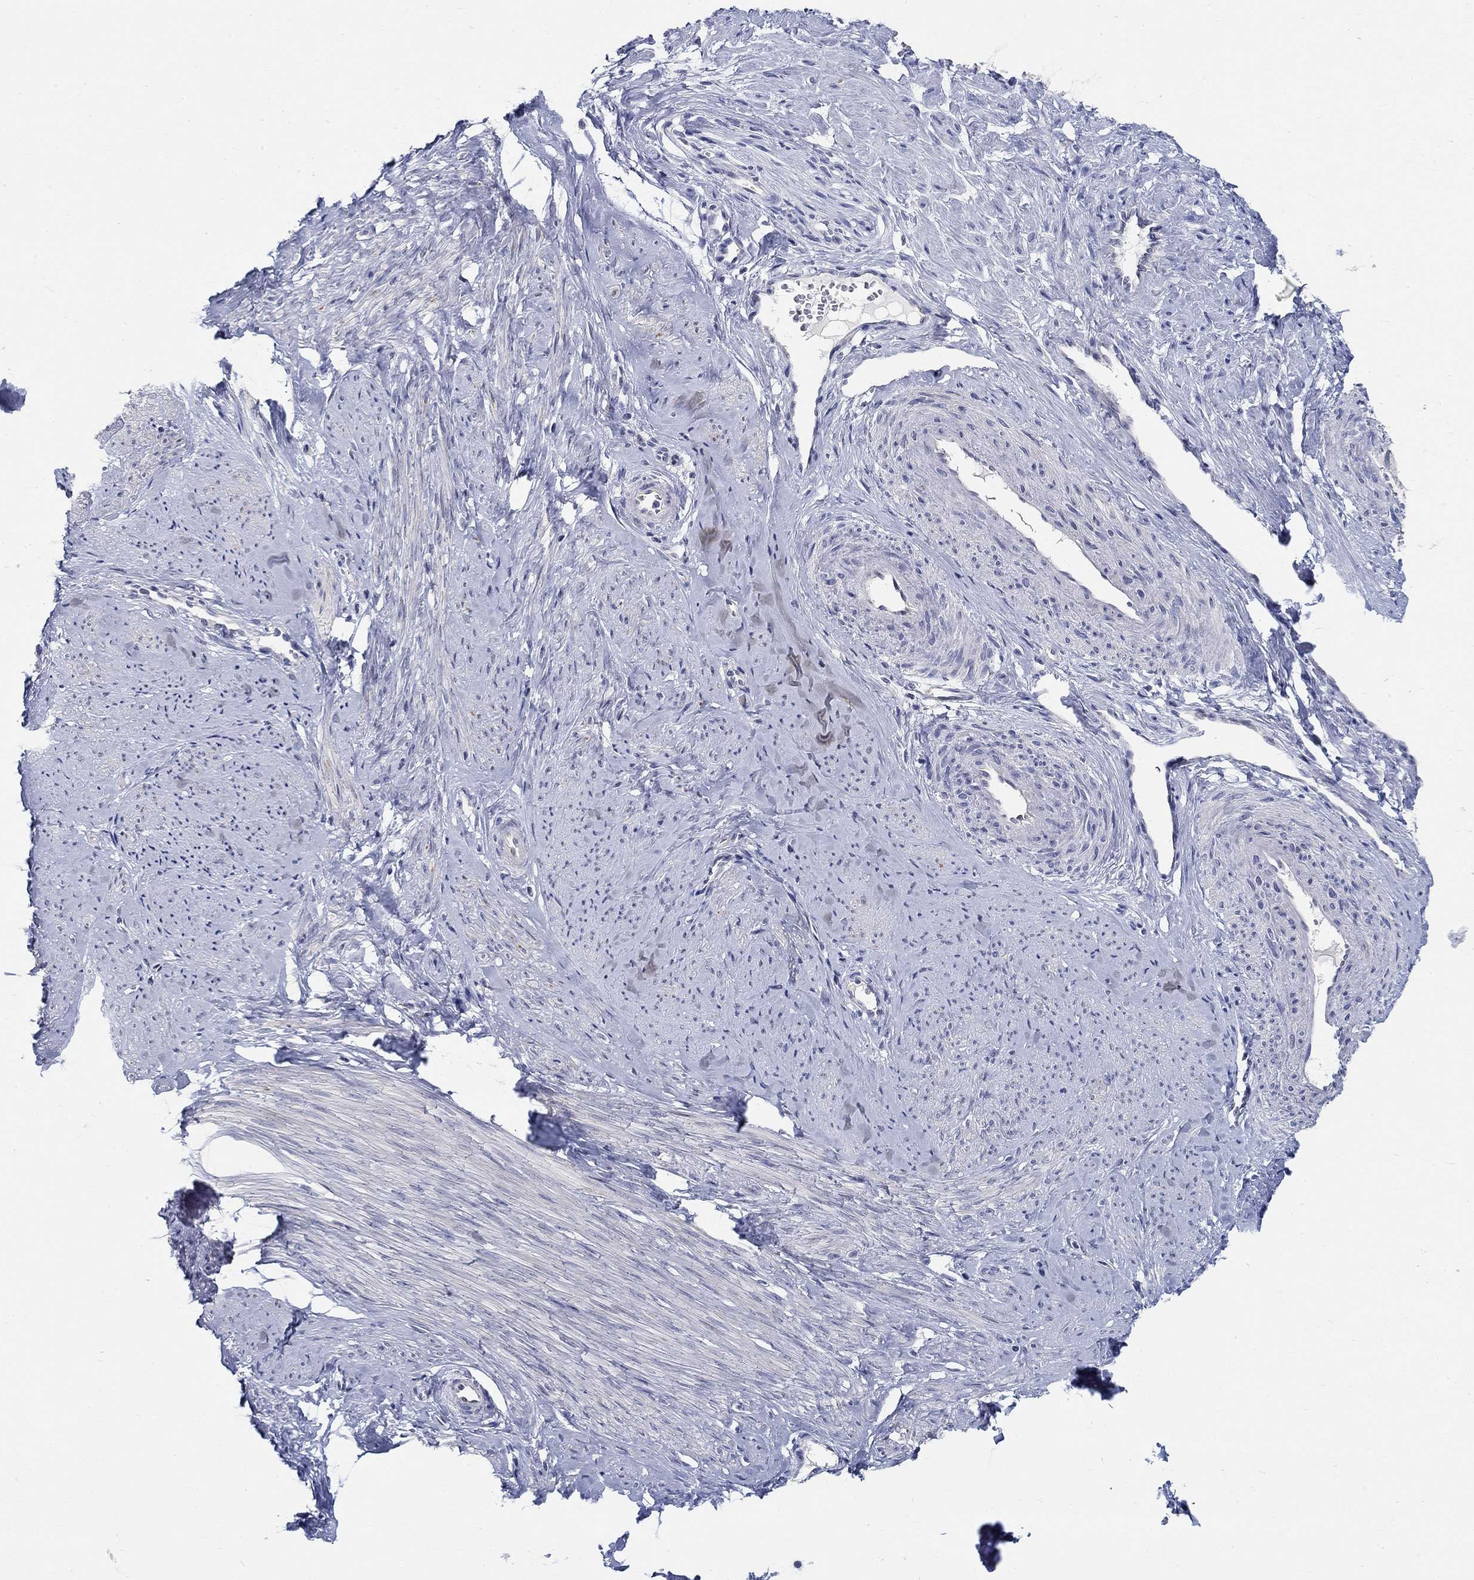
{"staining": {"intensity": "negative", "quantity": "none", "location": "none"}, "tissue": "smooth muscle", "cell_type": "Smooth muscle cells", "image_type": "normal", "snomed": [{"axis": "morphology", "description": "Normal tissue, NOS"}, {"axis": "topography", "description": "Smooth muscle"}], "caption": "The histopathology image reveals no staining of smooth muscle cells in benign smooth muscle.", "gene": "SMIM18", "patient": {"sex": "female", "age": 48}}